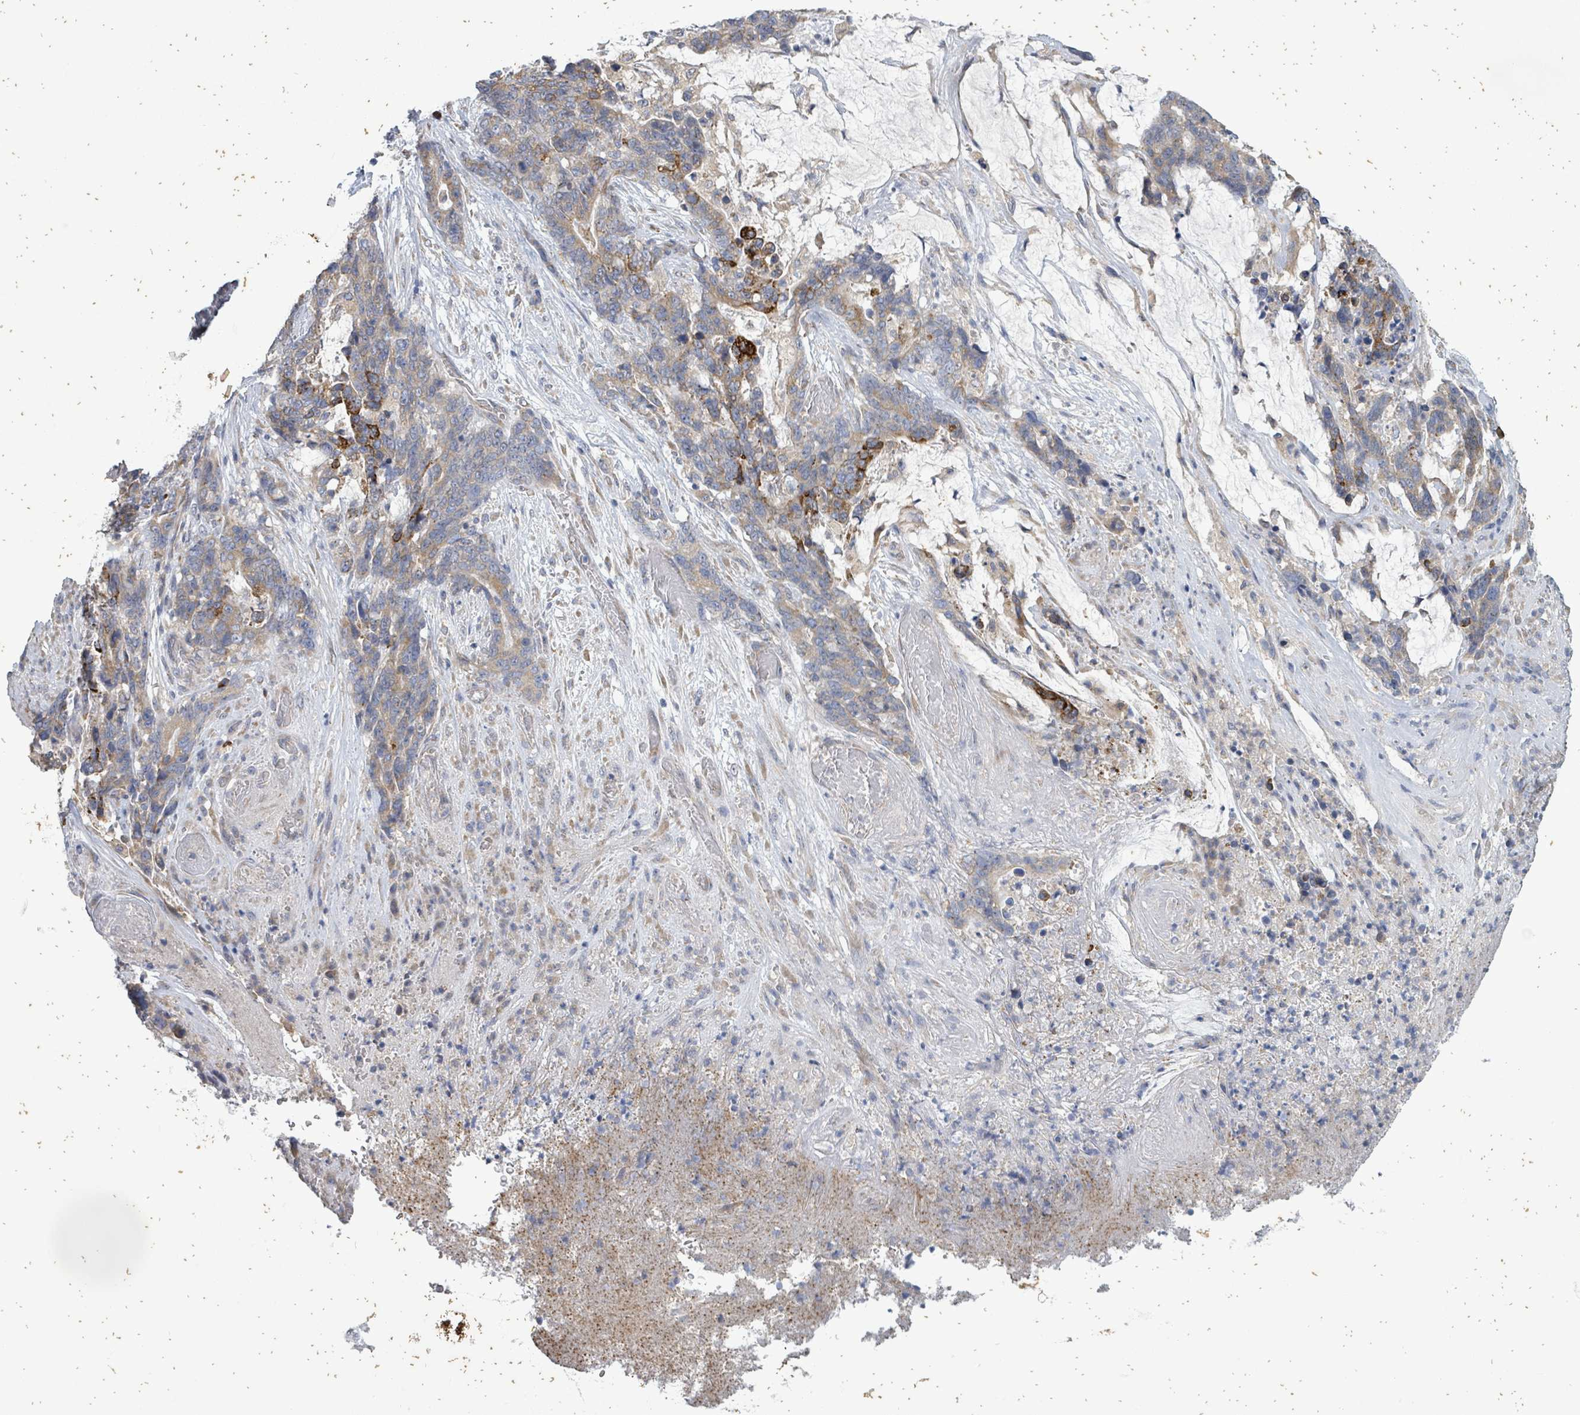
{"staining": {"intensity": "moderate", "quantity": "<25%", "location": "cytoplasmic/membranous"}, "tissue": "stomach cancer", "cell_type": "Tumor cells", "image_type": "cancer", "snomed": [{"axis": "morphology", "description": "Normal tissue, NOS"}, {"axis": "morphology", "description": "Adenocarcinoma, NOS"}, {"axis": "topography", "description": "Stomach"}], "caption": "DAB (3,3'-diaminobenzidine) immunohistochemical staining of stomach cancer displays moderate cytoplasmic/membranous protein staining in about <25% of tumor cells. The staining is performed using DAB (3,3'-diaminobenzidine) brown chromogen to label protein expression. The nuclei are counter-stained blue using hematoxylin.", "gene": "ATP13A1", "patient": {"sex": "female", "age": 64}}